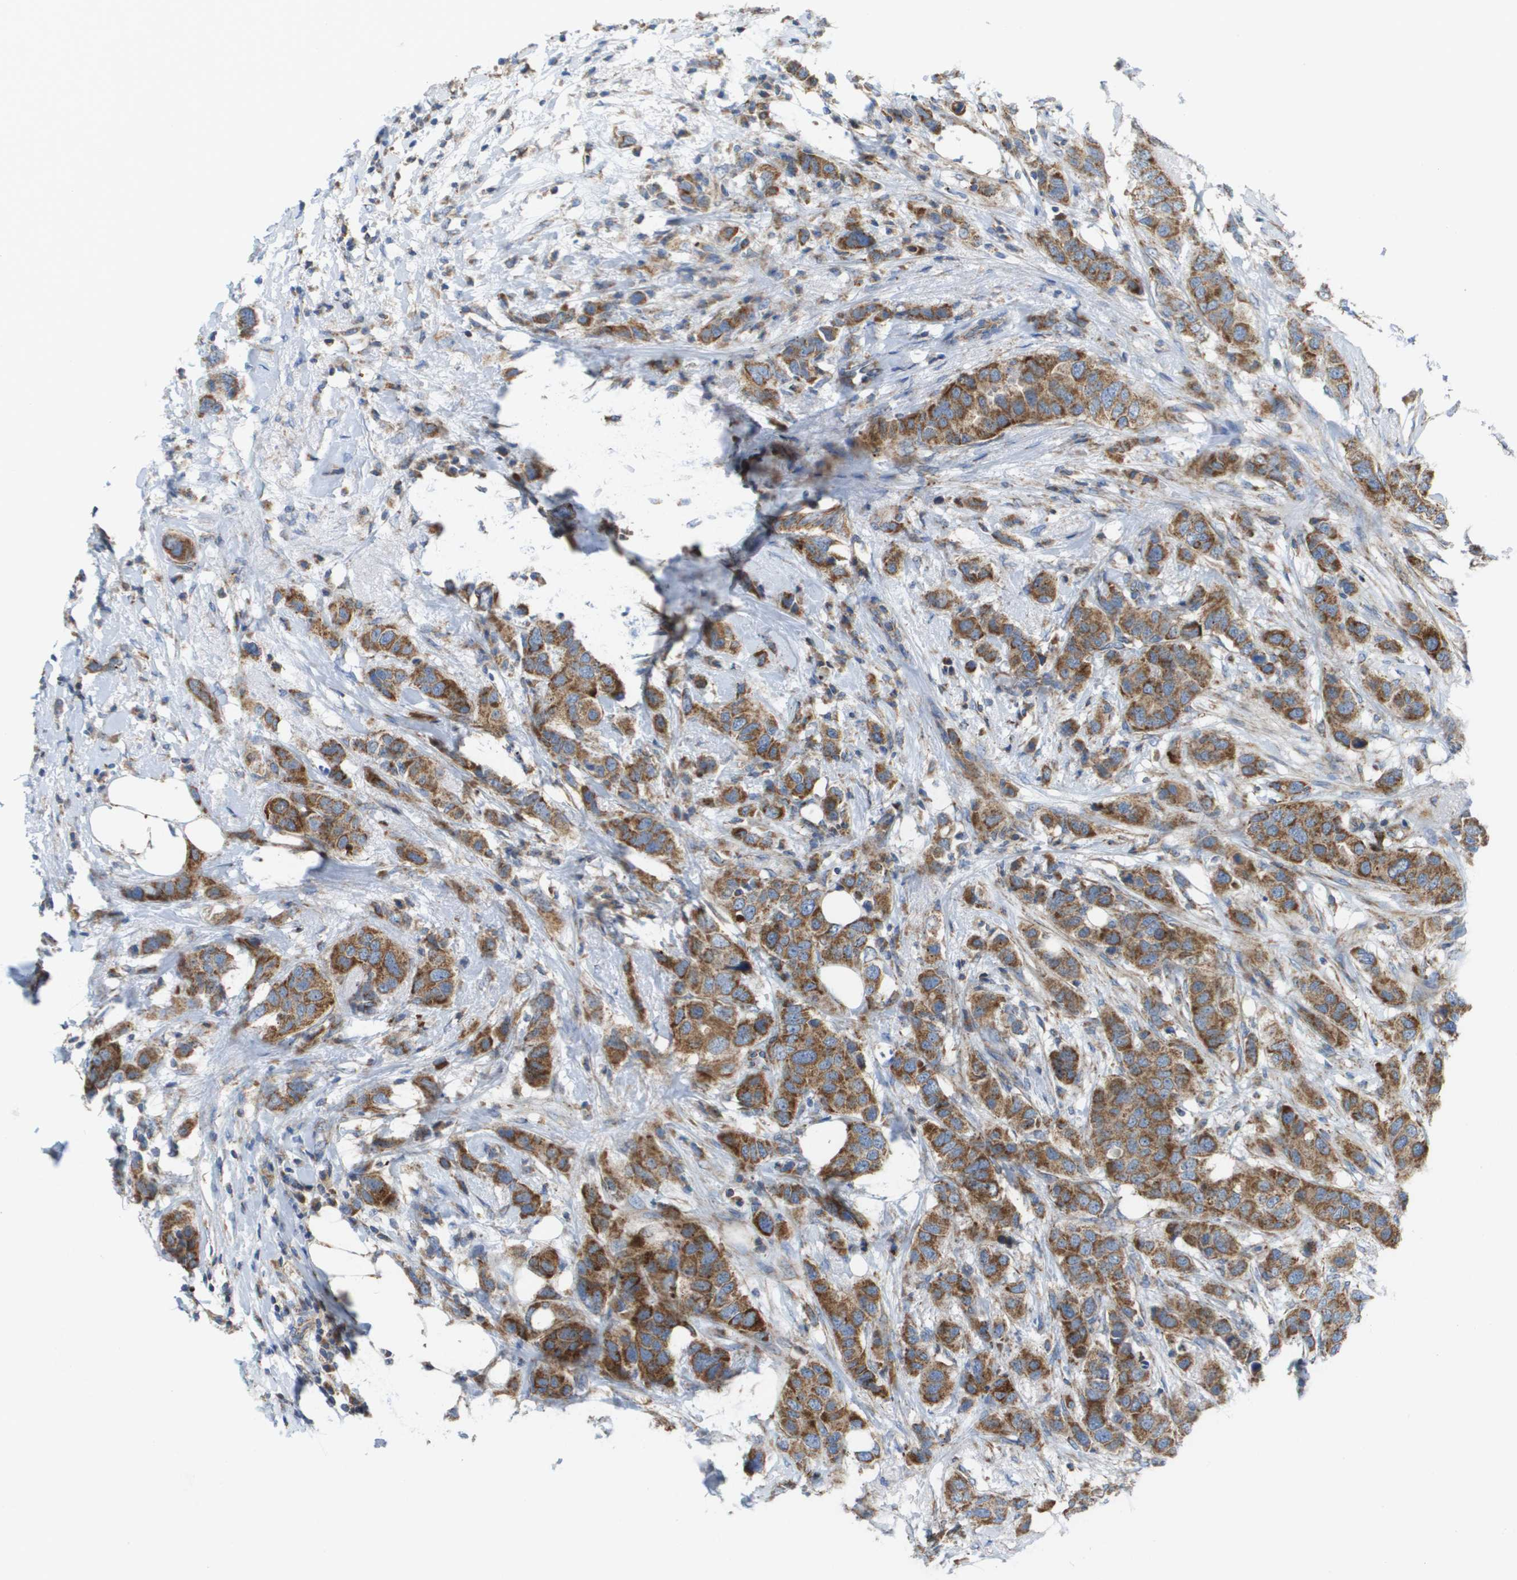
{"staining": {"intensity": "moderate", "quantity": ">75%", "location": "cytoplasmic/membranous"}, "tissue": "breast cancer", "cell_type": "Tumor cells", "image_type": "cancer", "snomed": [{"axis": "morphology", "description": "Duct carcinoma"}, {"axis": "topography", "description": "Breast"}], "caption": "Immunohistochemical staining of breast cancer demonstrates medium levels of moderate cytoplasmic/membranous protein staining in approximately >75% of tumor cells.", "gene": "FIS1", "patient": {"sex": "female", "age": 50}}